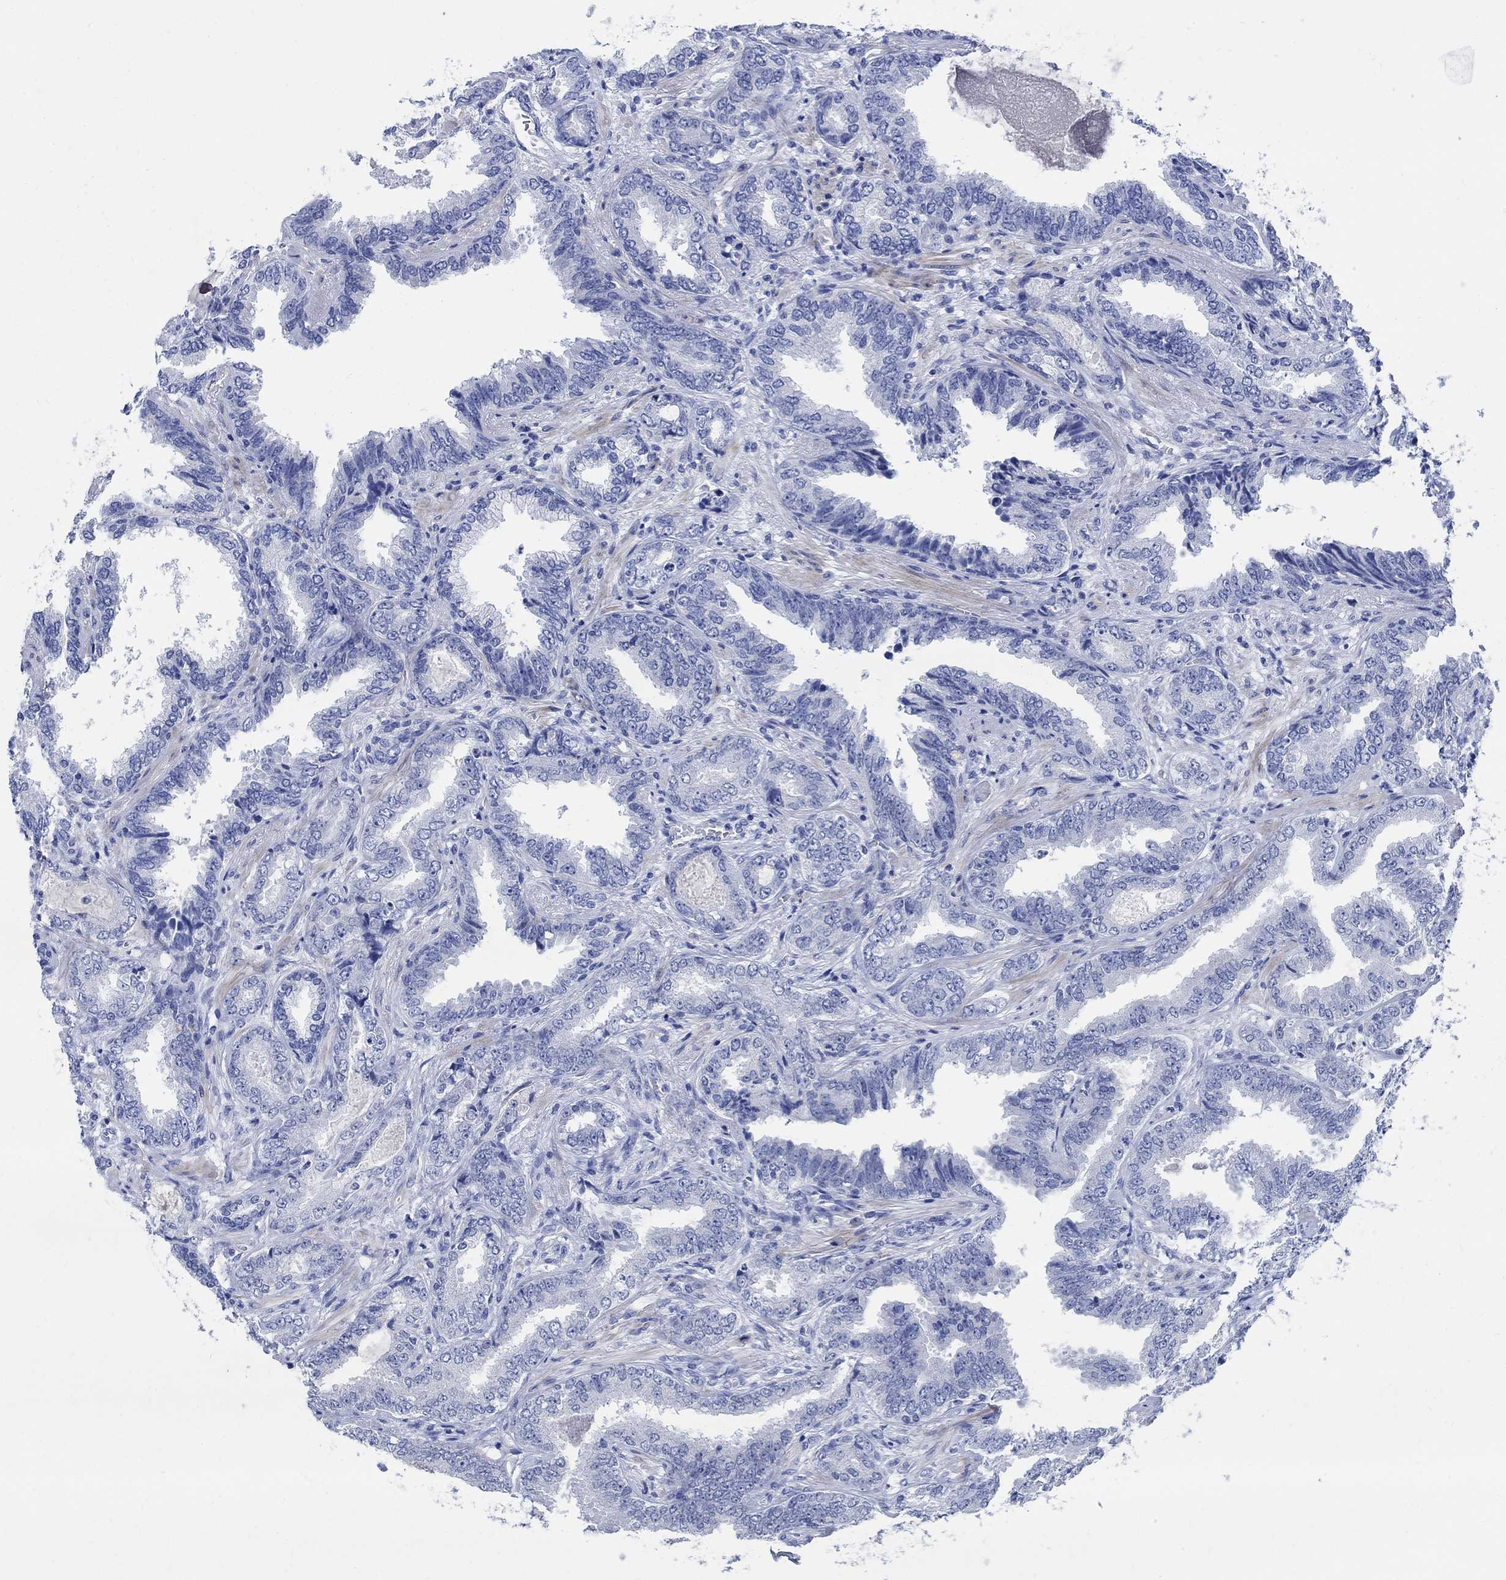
{"staining": {"intensity": "negative", "quantity": "none", "location": "none"}, "tissue": "prostate cancer", "cell_type": "Tumor cells", "image_type": "cancer", "snomed": [{"axis": "morphology", "description": "Adenocarcinoma, Low grade"}, {"axis": "topography", "description": "Prostate"}], "caption": "High magnification brightfield microscopy of prostate cancer (low-grade adenocarcinoma) stained with DAB (3,3'-diaminobenzidine) (brown) and counterstained with hematoxylin (blue): tumor cells show no significant positivity.", "gene": "CAMK2N1", "patient": {"sex": "male", "age": 68}}